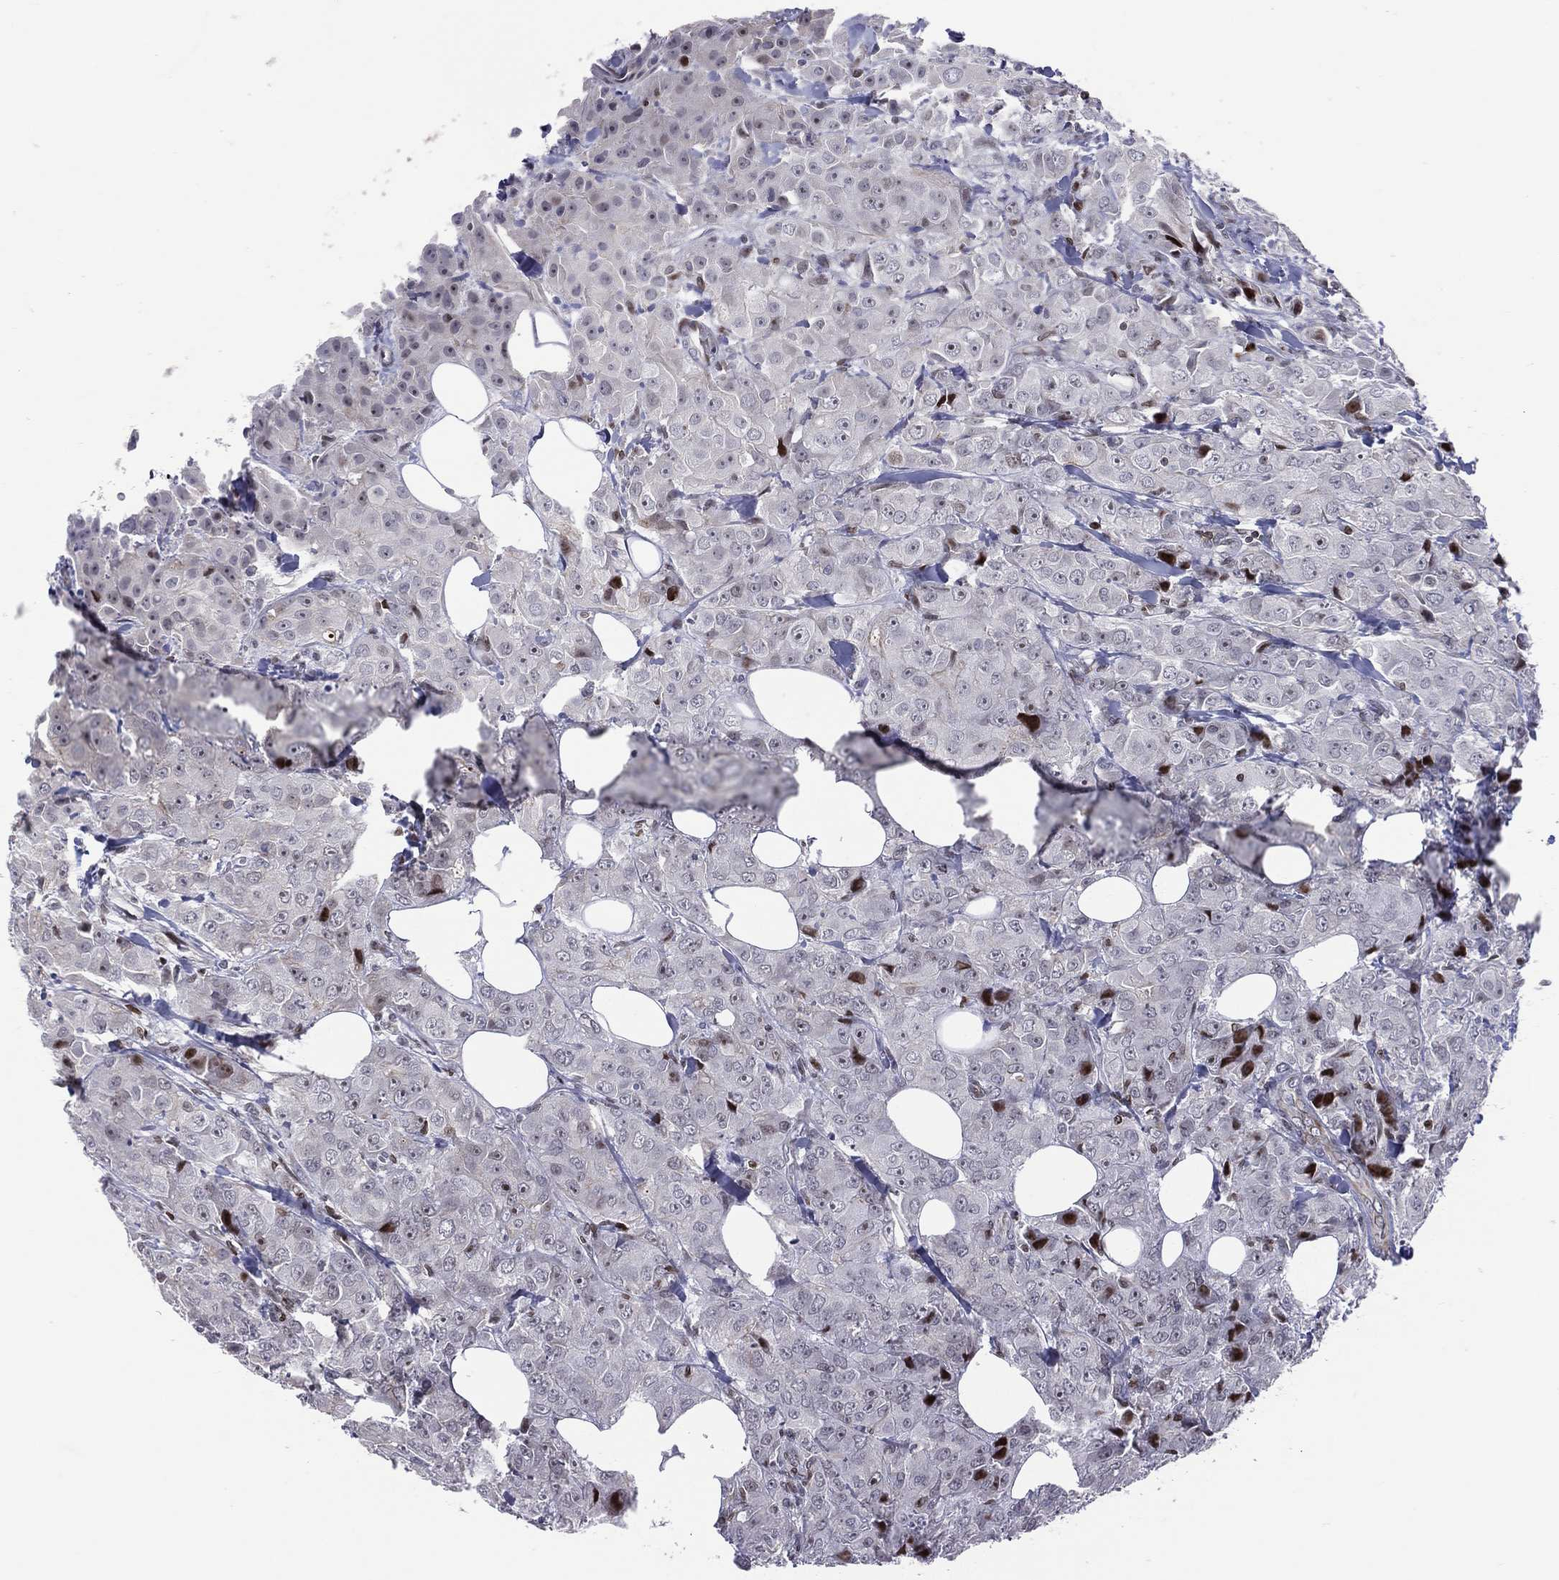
{"staining": {"intensity": "negative", "quantity": "none", "location": "none"}, "tissue": "breast cancer", "cell_type": "Tumor cells", "image_type": "cancer", "snomed": [{"axis": "morphology", "description": "Duct carcinoma"}, {"axis": "topography", "description": "Breast"}], "caption": "High magnification brightfield microscopy of invasive ductal carcinoma (breast) stained with DAB (3,3'-diaminobenzidine) (brown) and counterstained with hematoxylin (blue): tumor cells show no significant expression.", "gene": "DBF4B", "patient": {"sex": "female", "age": 43}}